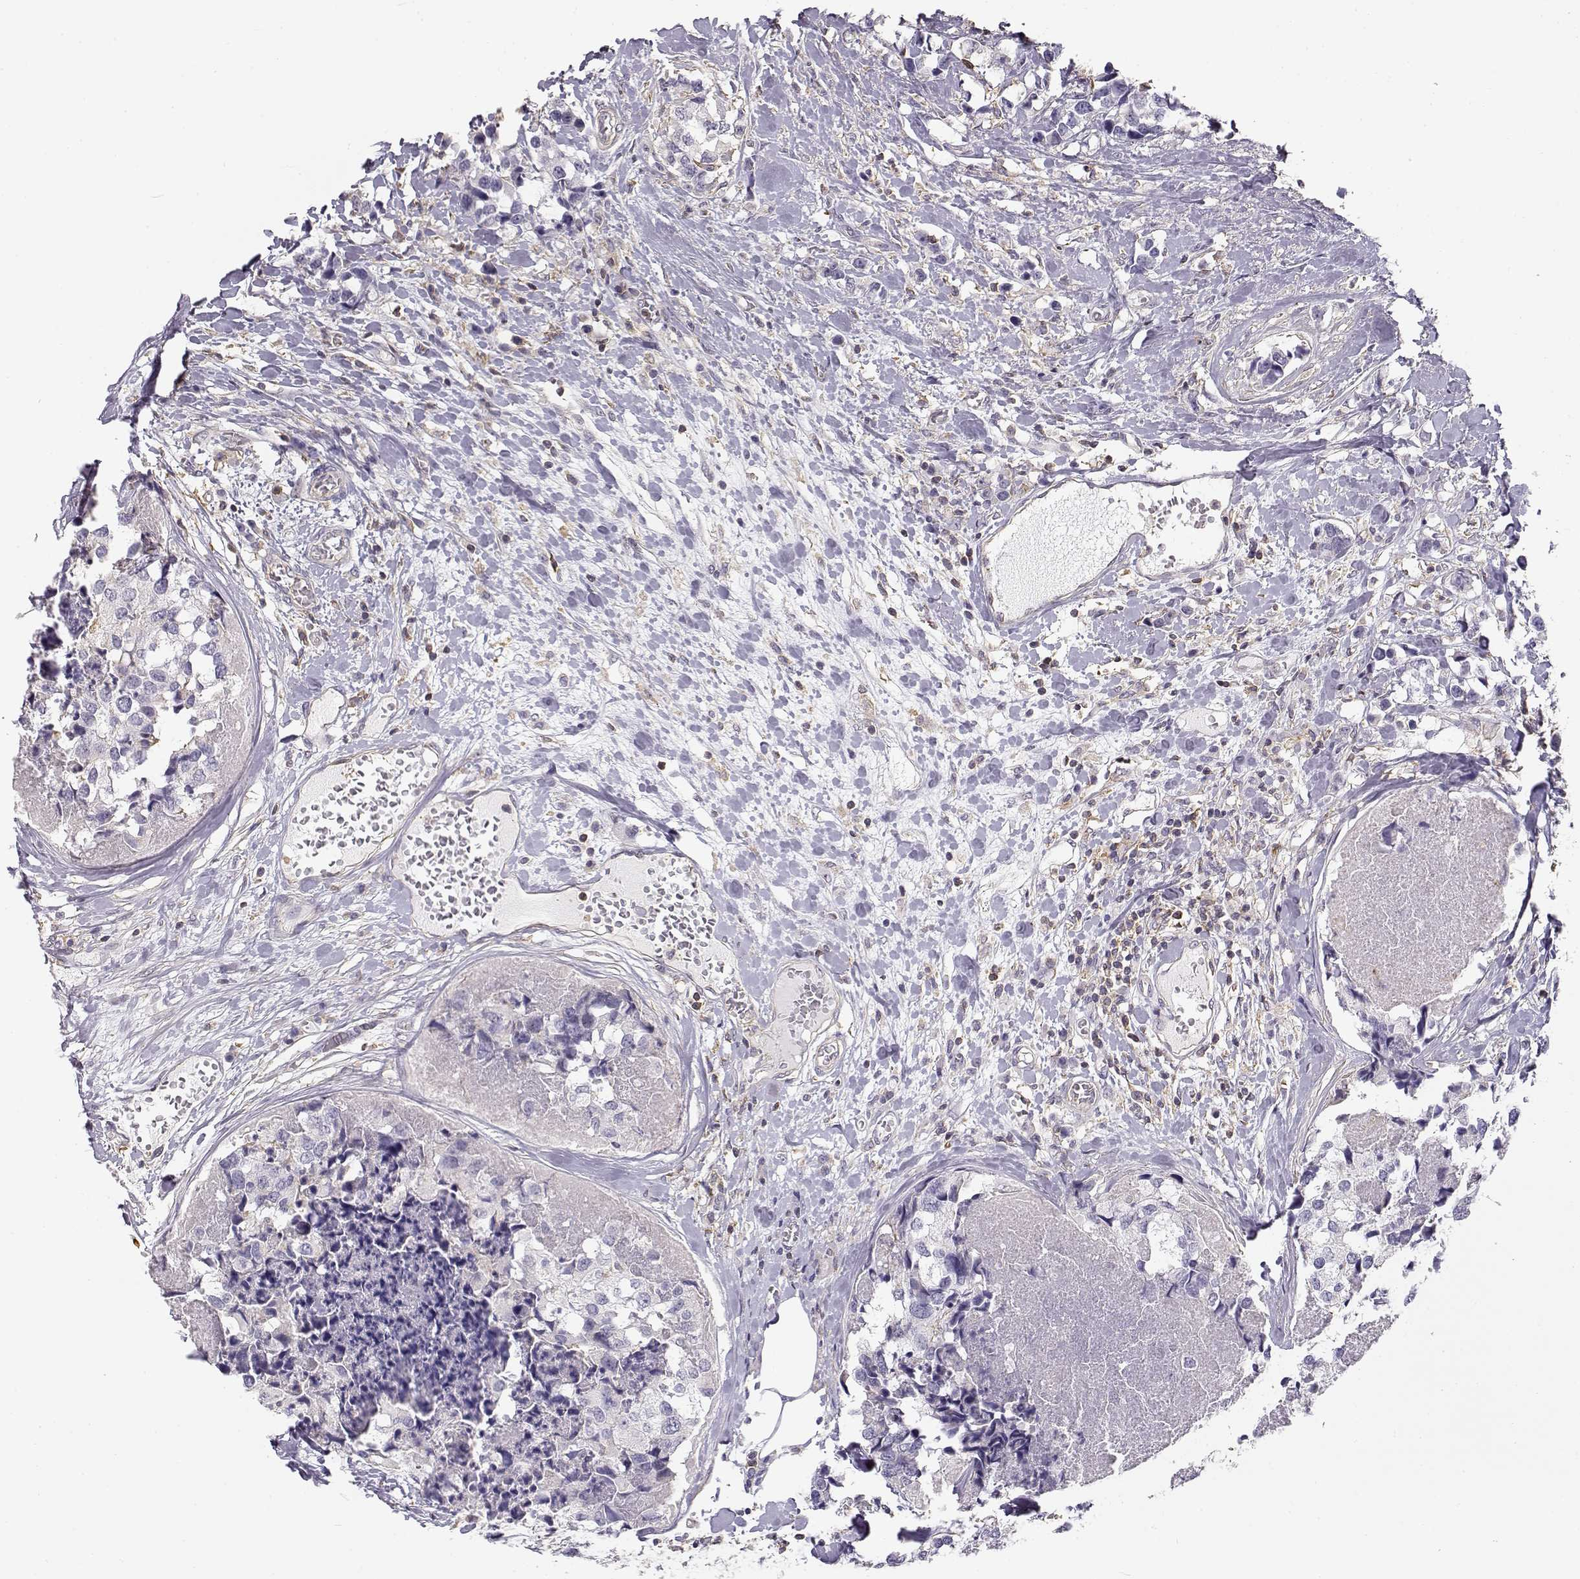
{"staining": {"intensity": "negative", "quantity": "none", "location": "none"}, "tissue": "breast cancer", "cell_type": "Tumor cells", "image_type": "cancer", "snomed": [{"axis": "morphology", "description": "Lobular carcinoma"}, {"axis": "topography", "description": "Breast"}], "caption": "An immunohistochemistry (IHC) image of breast cancer is shown. There is no staining in tumor cells of breast cancer.", "gene": "DAPL1", "patient": {"sex": "female", "age": 59}}